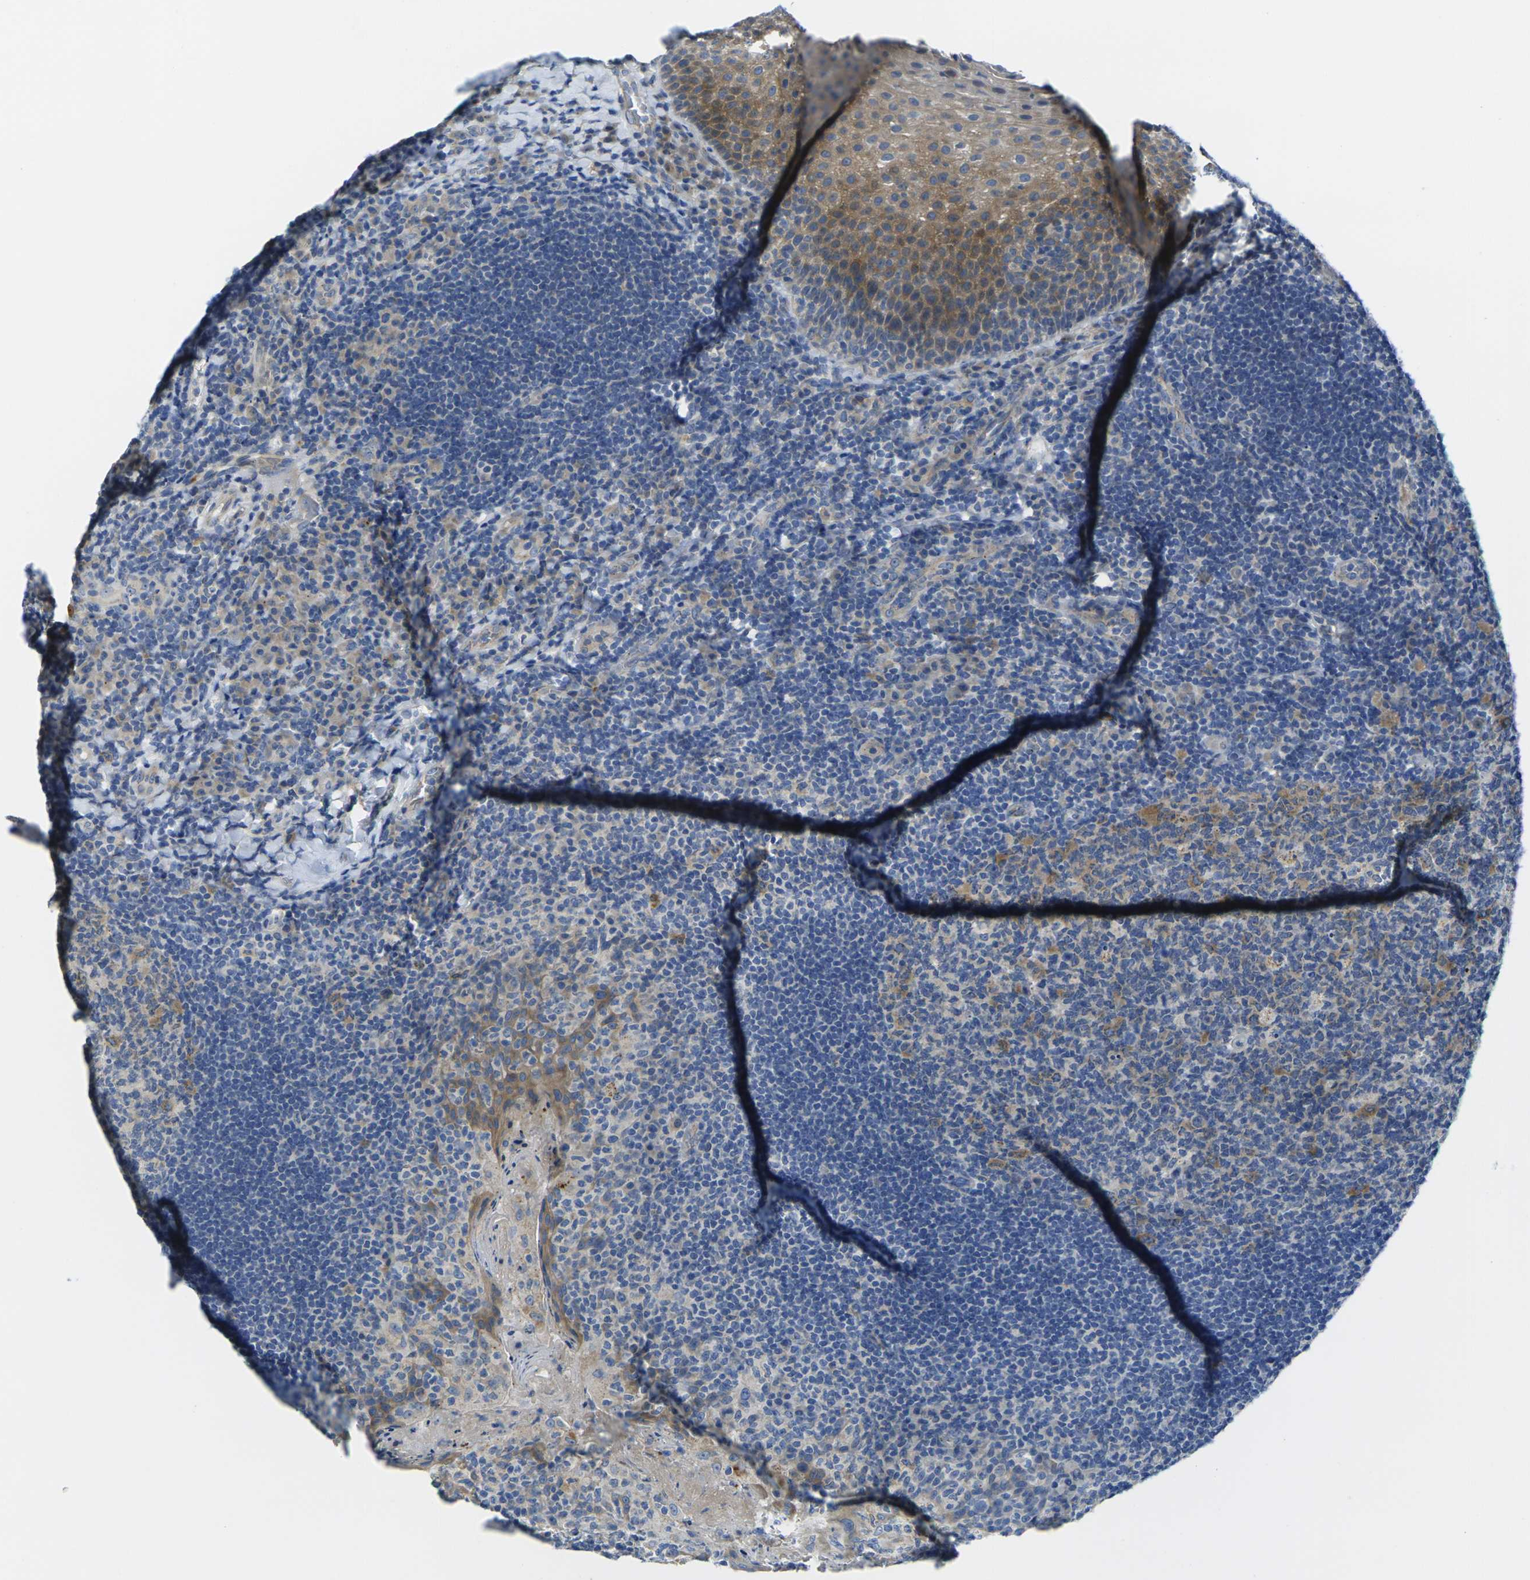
{"staining": {"intensity": "moderate", "quantity": "25%-75%", "location": "cytoplasmic/membranous"}, "tissue": "tonsil", "cell_type": "Germinal center cells", "image_type": "normal", "snomed": [{"axis": "morphology", "description": "Normal tissue, NOS"}, {"axis": "topography", "description": "Tonsil"}], "caption": "Approximately 25%-75% of germinal center cells in unremarkable tonsil reveal moderate cytoplasmic/membranous protein expression as visualized by brown immunohistochemical staining.", "gene": "GNA12", "patient": {"sex": "male", "age": 17}}